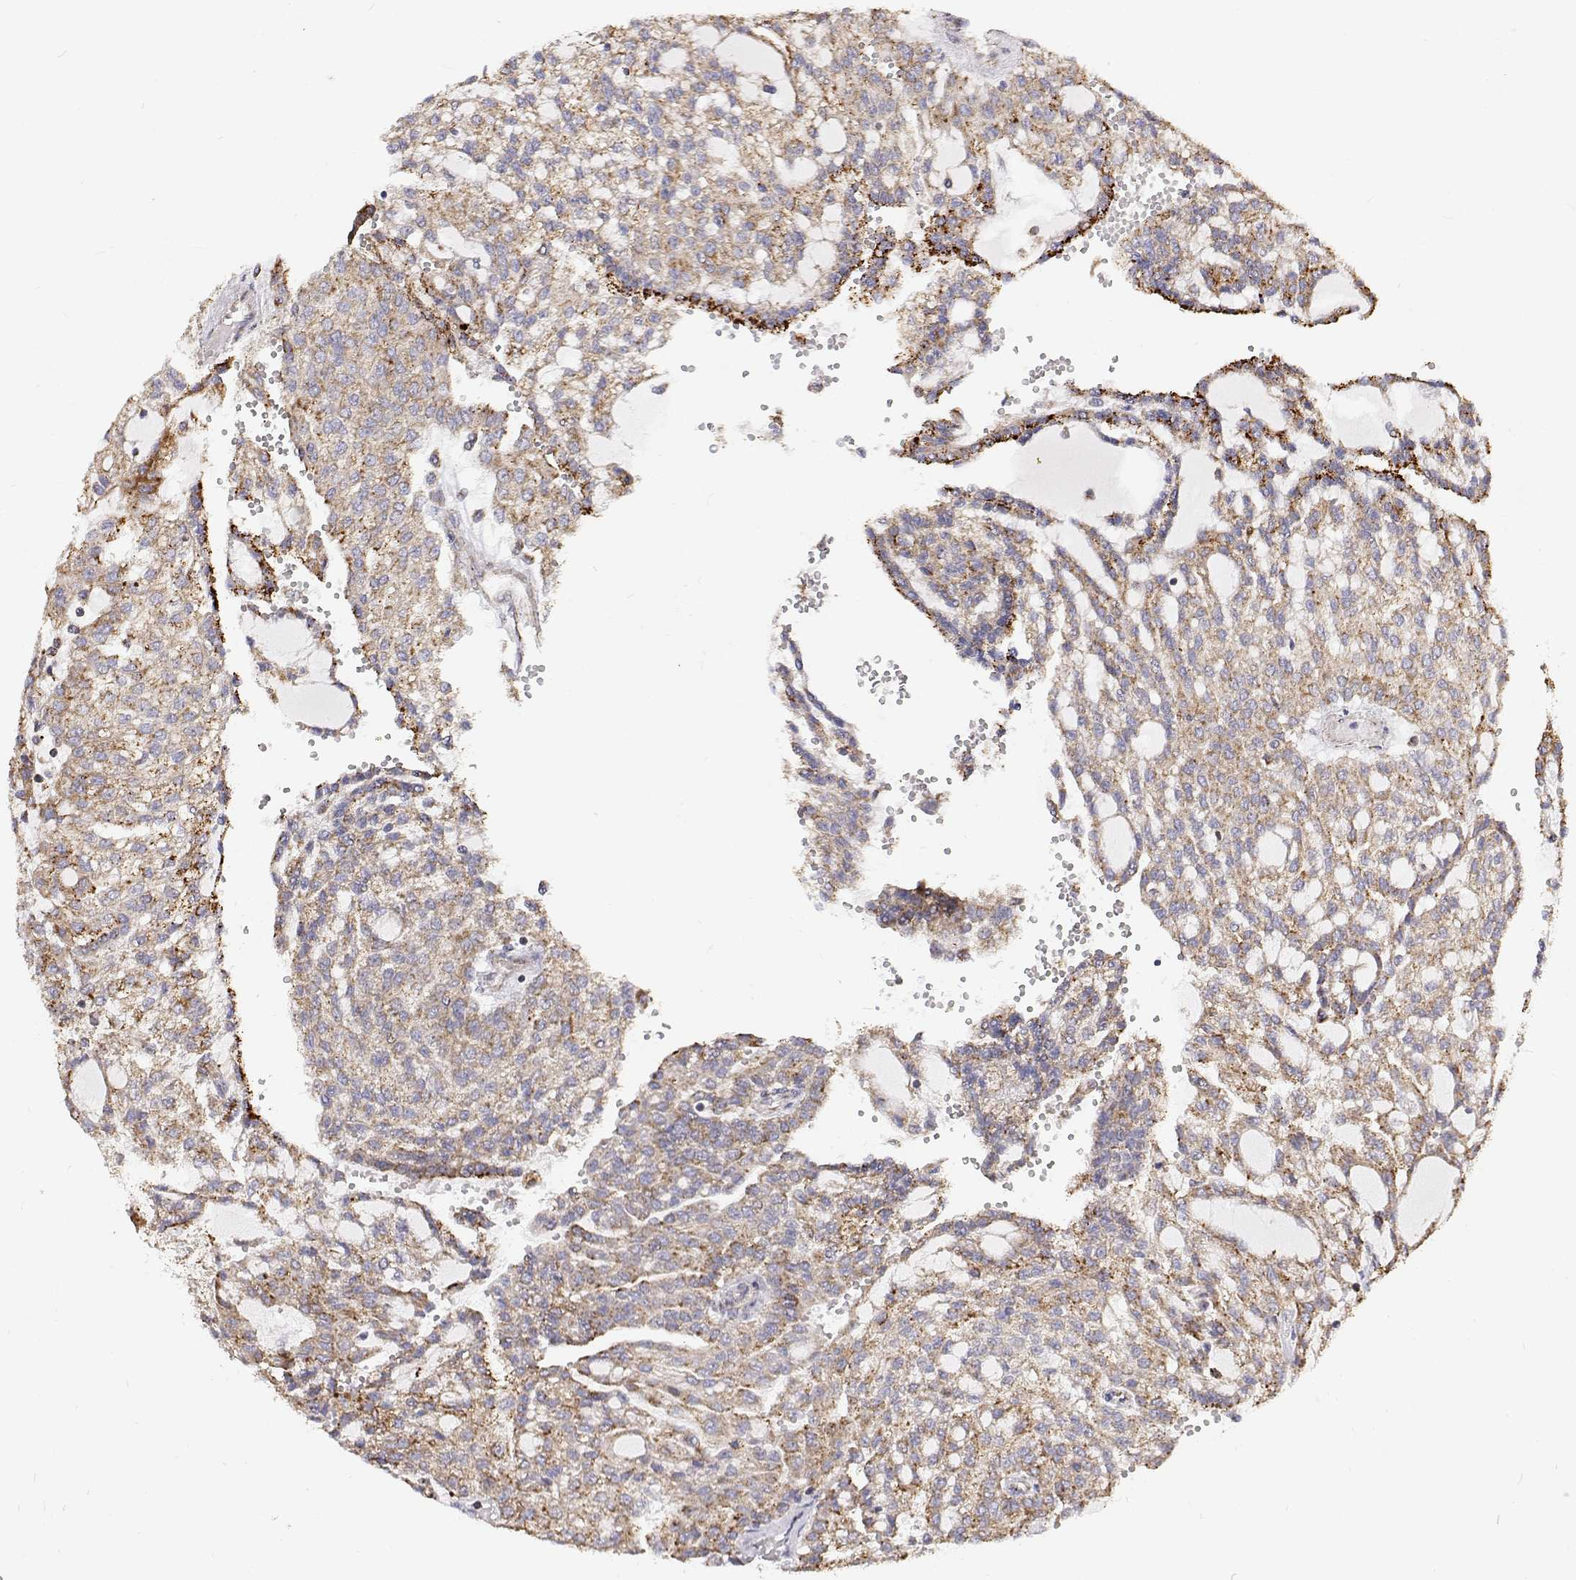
{"staining": {"intensity": "moderate", "quantity": ">75%", "location": "cytoplasmic/membranous"}, "tissue": "renal cancer", "cell_type": "Tumor cells", "image_type": "cancer", "snomed": [{"axis": "morphology", "description": "Adenocarcinoma, NOS"}, {"axis": "topography", "description": "Kidney"}], "caption": "Immunohistochemistry micrograph of adenocarcinoma (renal) stained for a protein (brown), which exhibits medium levels of moderate cytoplasmic/membranous expression in approximately >75% of tumor cells.", "gene": "SPICE1", "patient": {"sex": "male", "age": 63}}